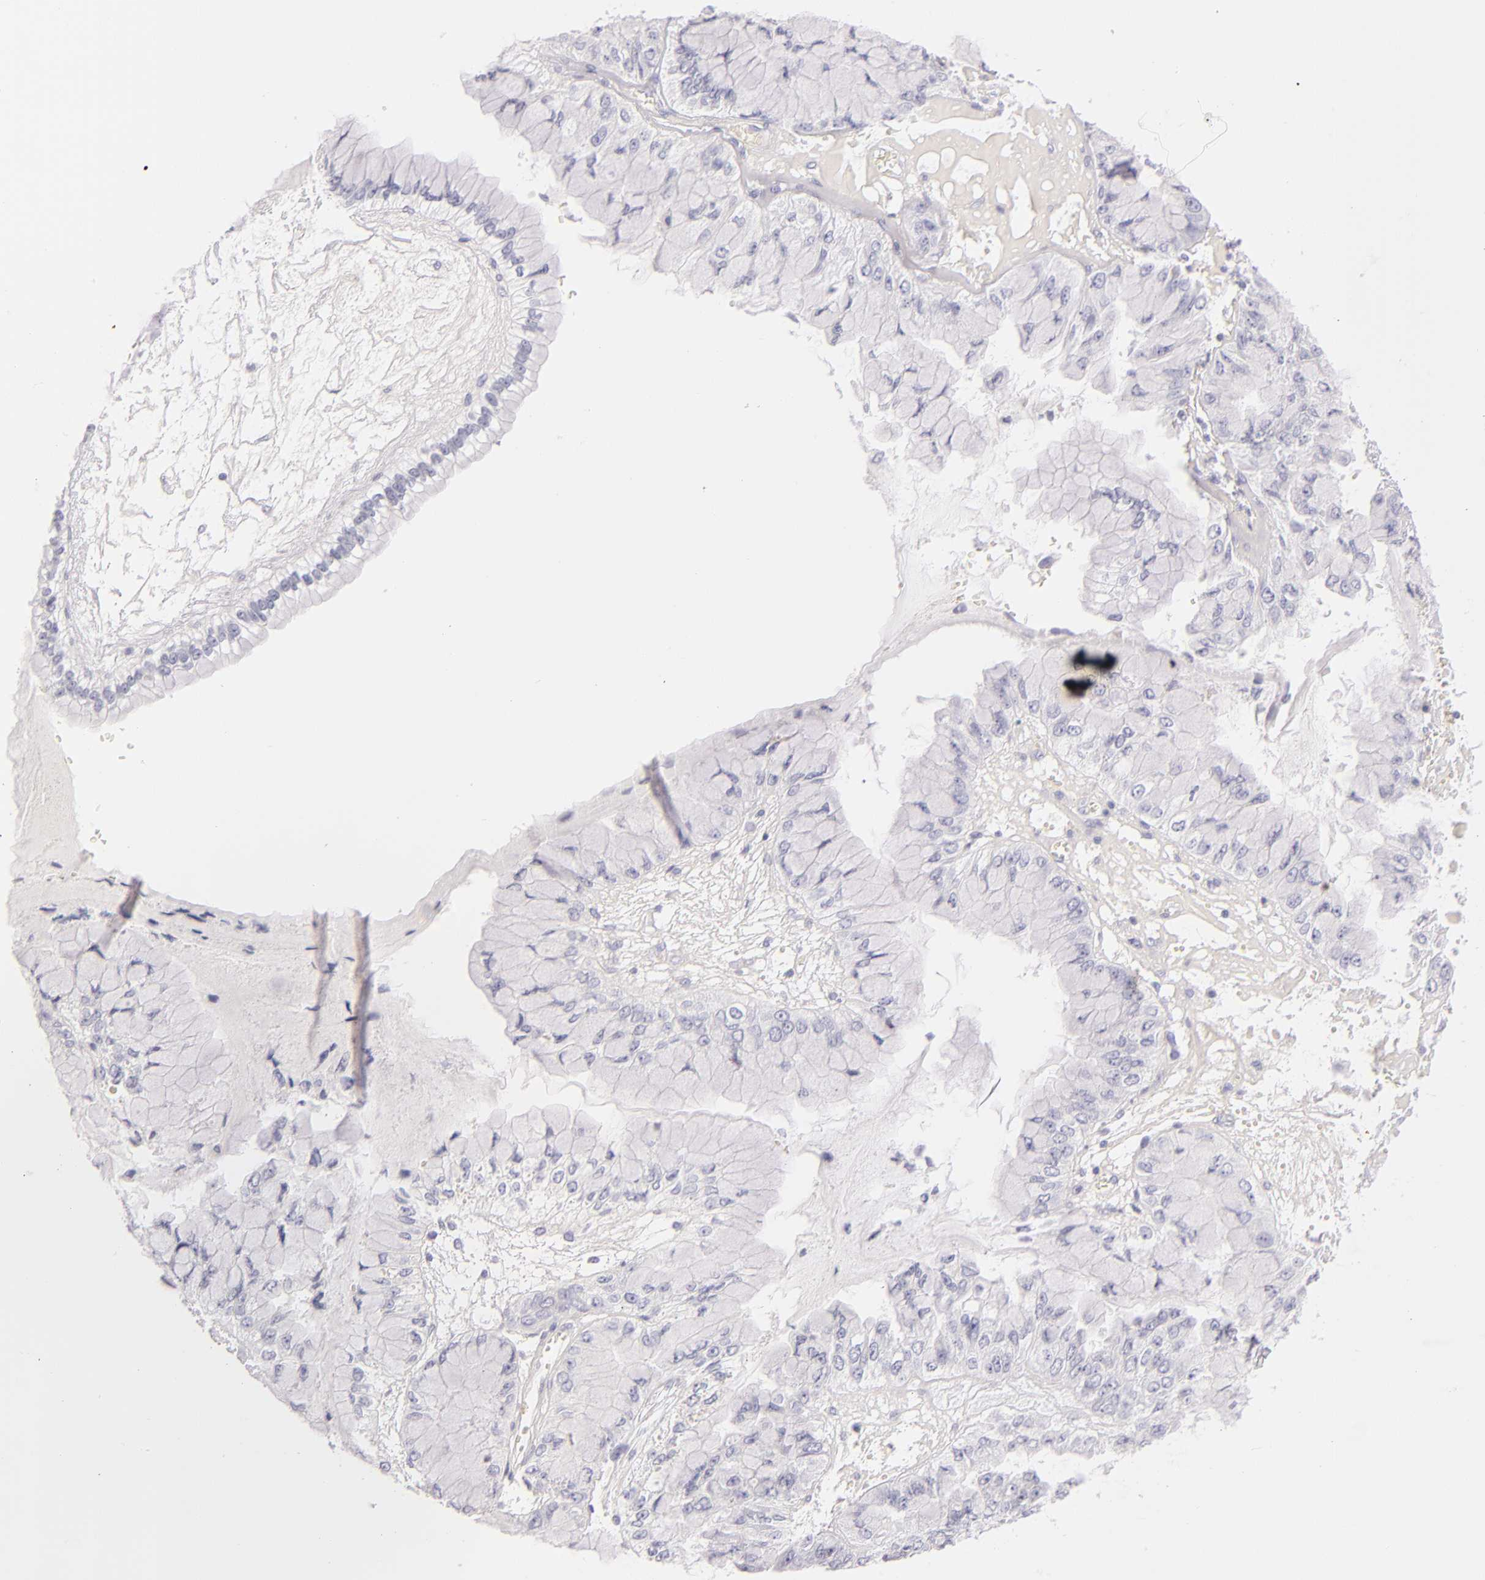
{"staining": {"intensity": "negative", "quantity": "none", "location": "none"}, "tissue": "liver cancer", "cell_type": "Tumor cells", "image_type": "cancer", "snomed": [{"axis": "morphology", "description": "Cholangiocarcinoma"}, {"axis": "topography", "description": "Liver"}], "caption": "An image of human cholangiocarcinoma (liver) is negative for staining in tumor cells.", "gene": "FABP1", "patient": {"sex": "female", "age": 79}}